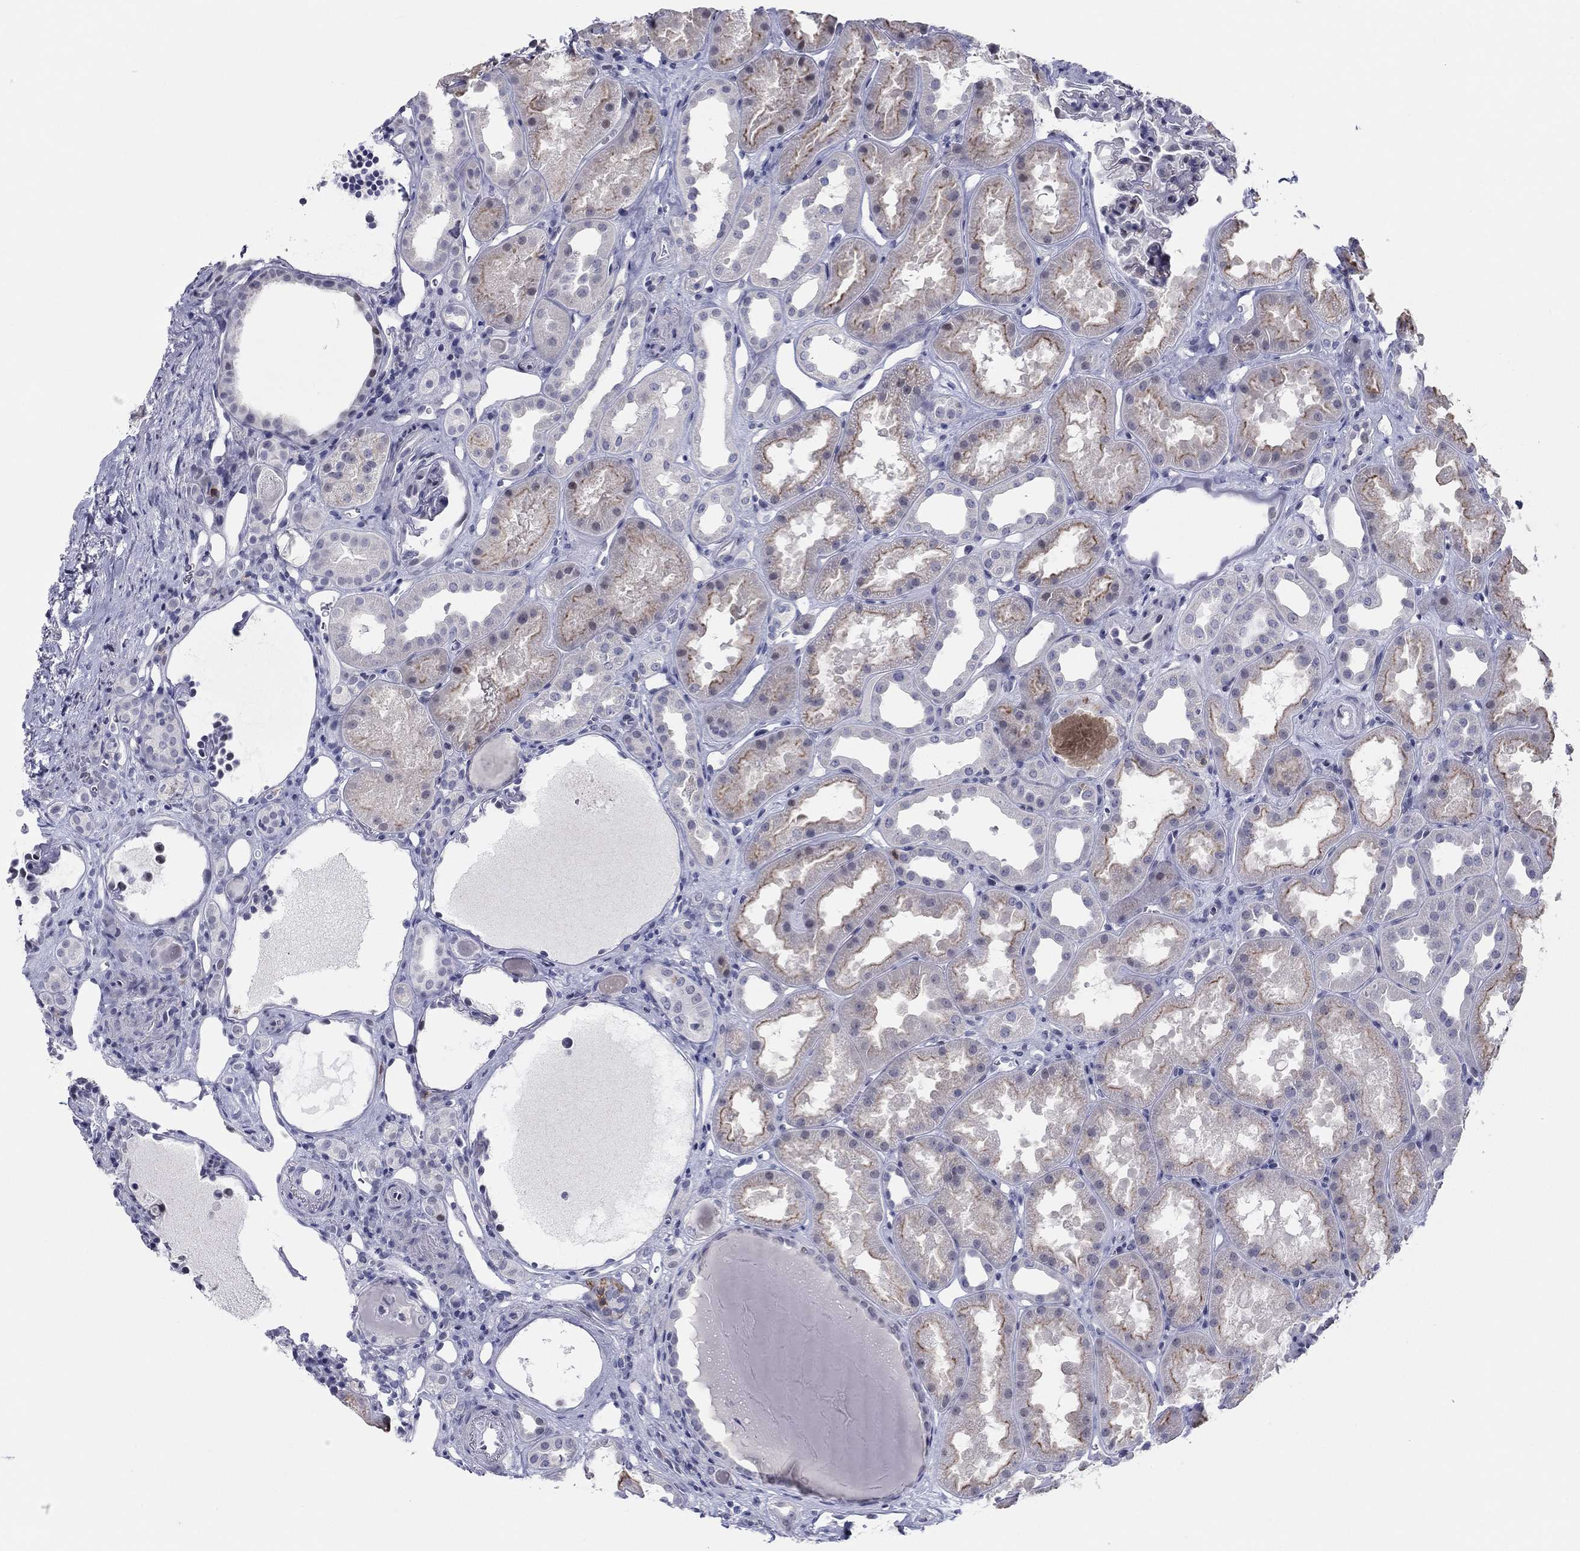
{"staining": {"intensity": "negative", "quantity": "none", "location": "none"}, "tissue": "kidney", "cell_type": "Cells in glomeruli", "image_type": "normal", "snomed": [{"axis": "morphology", "description": "Normal tissue, NOS"}, {"axis": "topography", "description": "Kidney"}], "caption": "A histopathology image of kidney stained for a protein displays no brown staining in cells in glomeruli.", "gene": "ITGAE", "patient": {"sex": "male", "age": 61}}